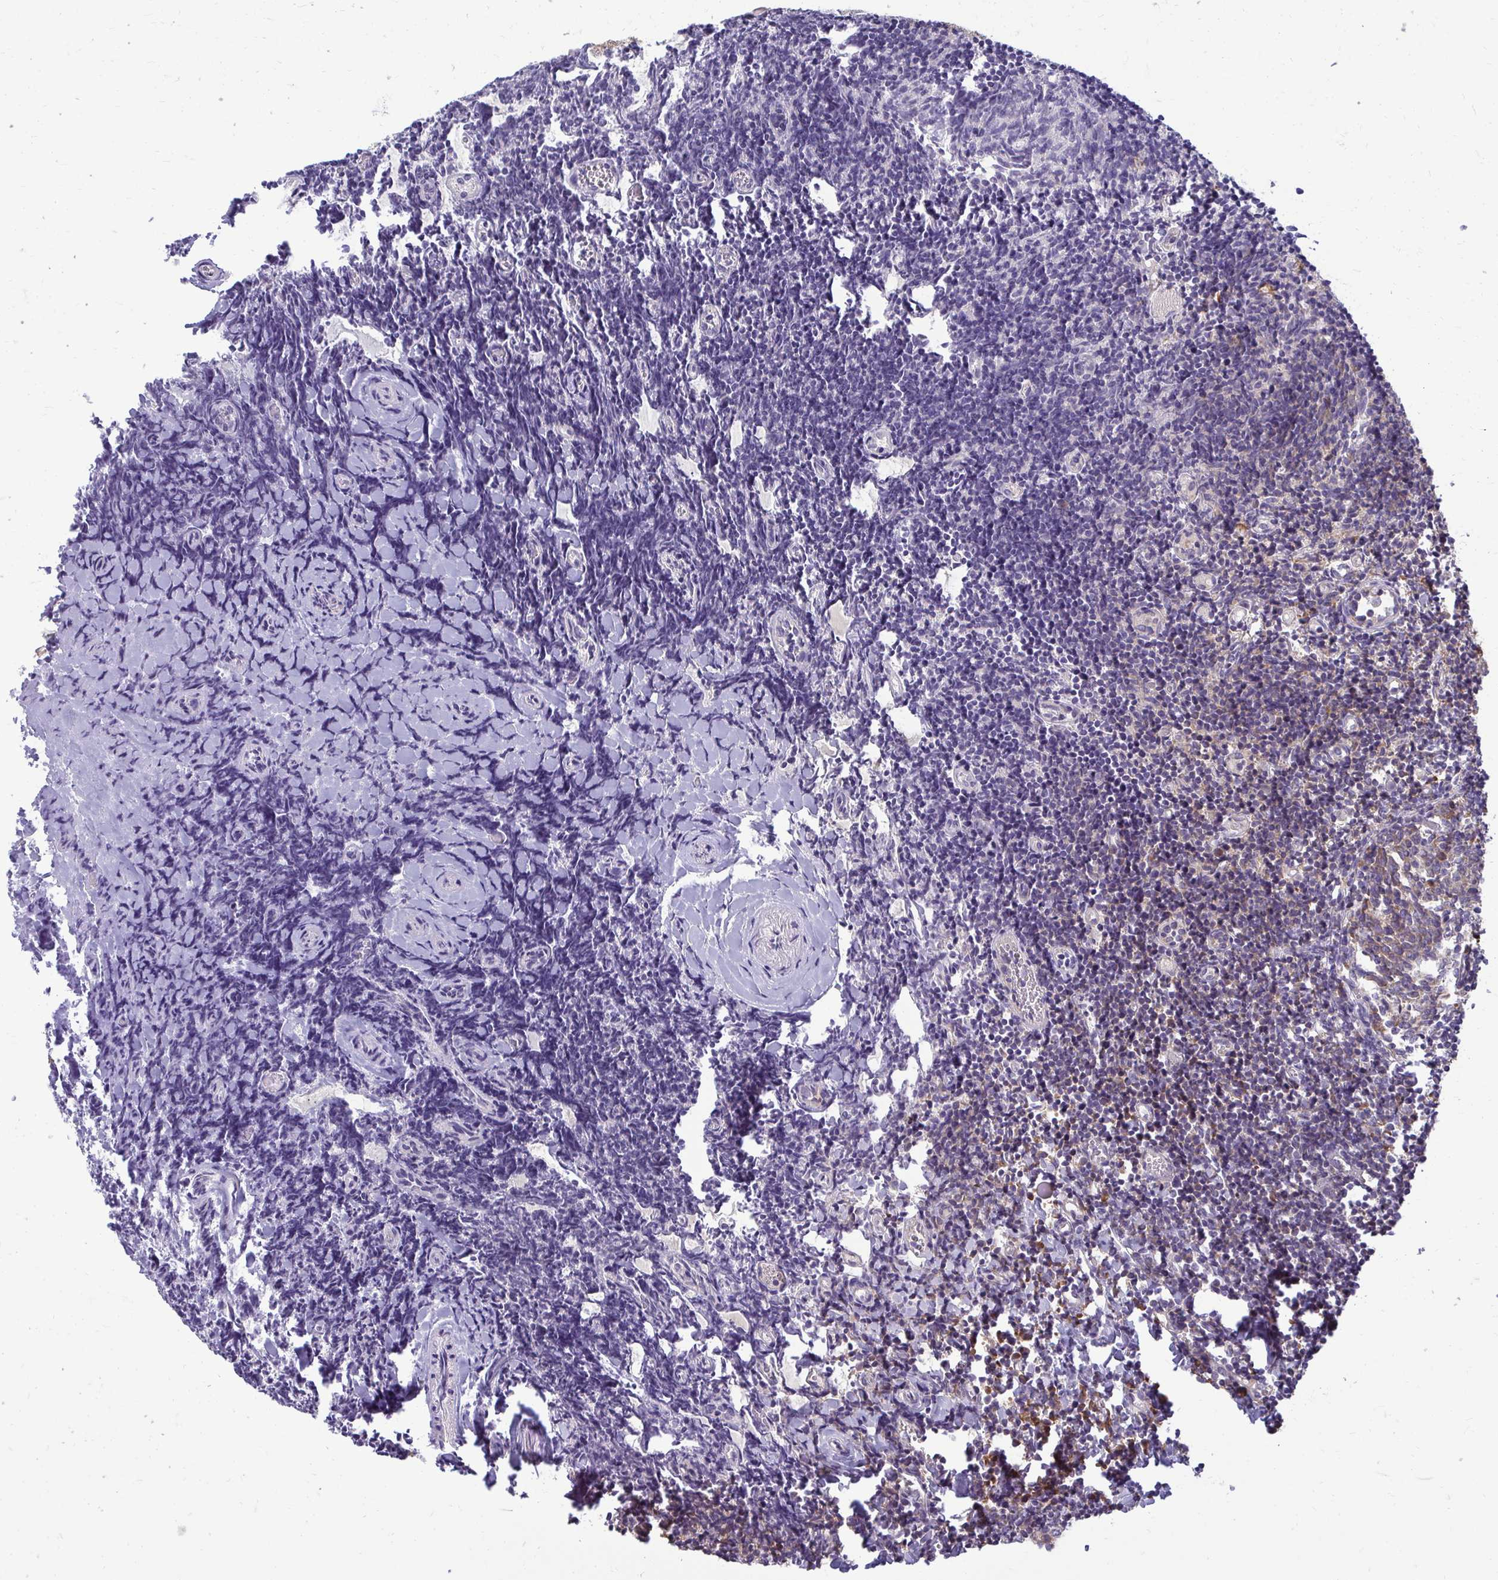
{"staining": {"intensity": "moderate", "quantity": "25%-75%", "location": "cytoplasmic/membranous"}, "tissue": "tonsil", "cell_type": "Germinal center cells", "image_type": "normal", "snomed": [{"axis": "morphology", "description": "Normal tissue, NOS"}, {"axis": "topography", "description": "Tonsil"}], "caption": "The image exhibits staining of benign tonsil, revealing moderate cytoplasmic/membranous protein expression (brown color) within germinal center cells.", "gene": "RPLP2", "patient": {"sex": "female", "age": 10}}